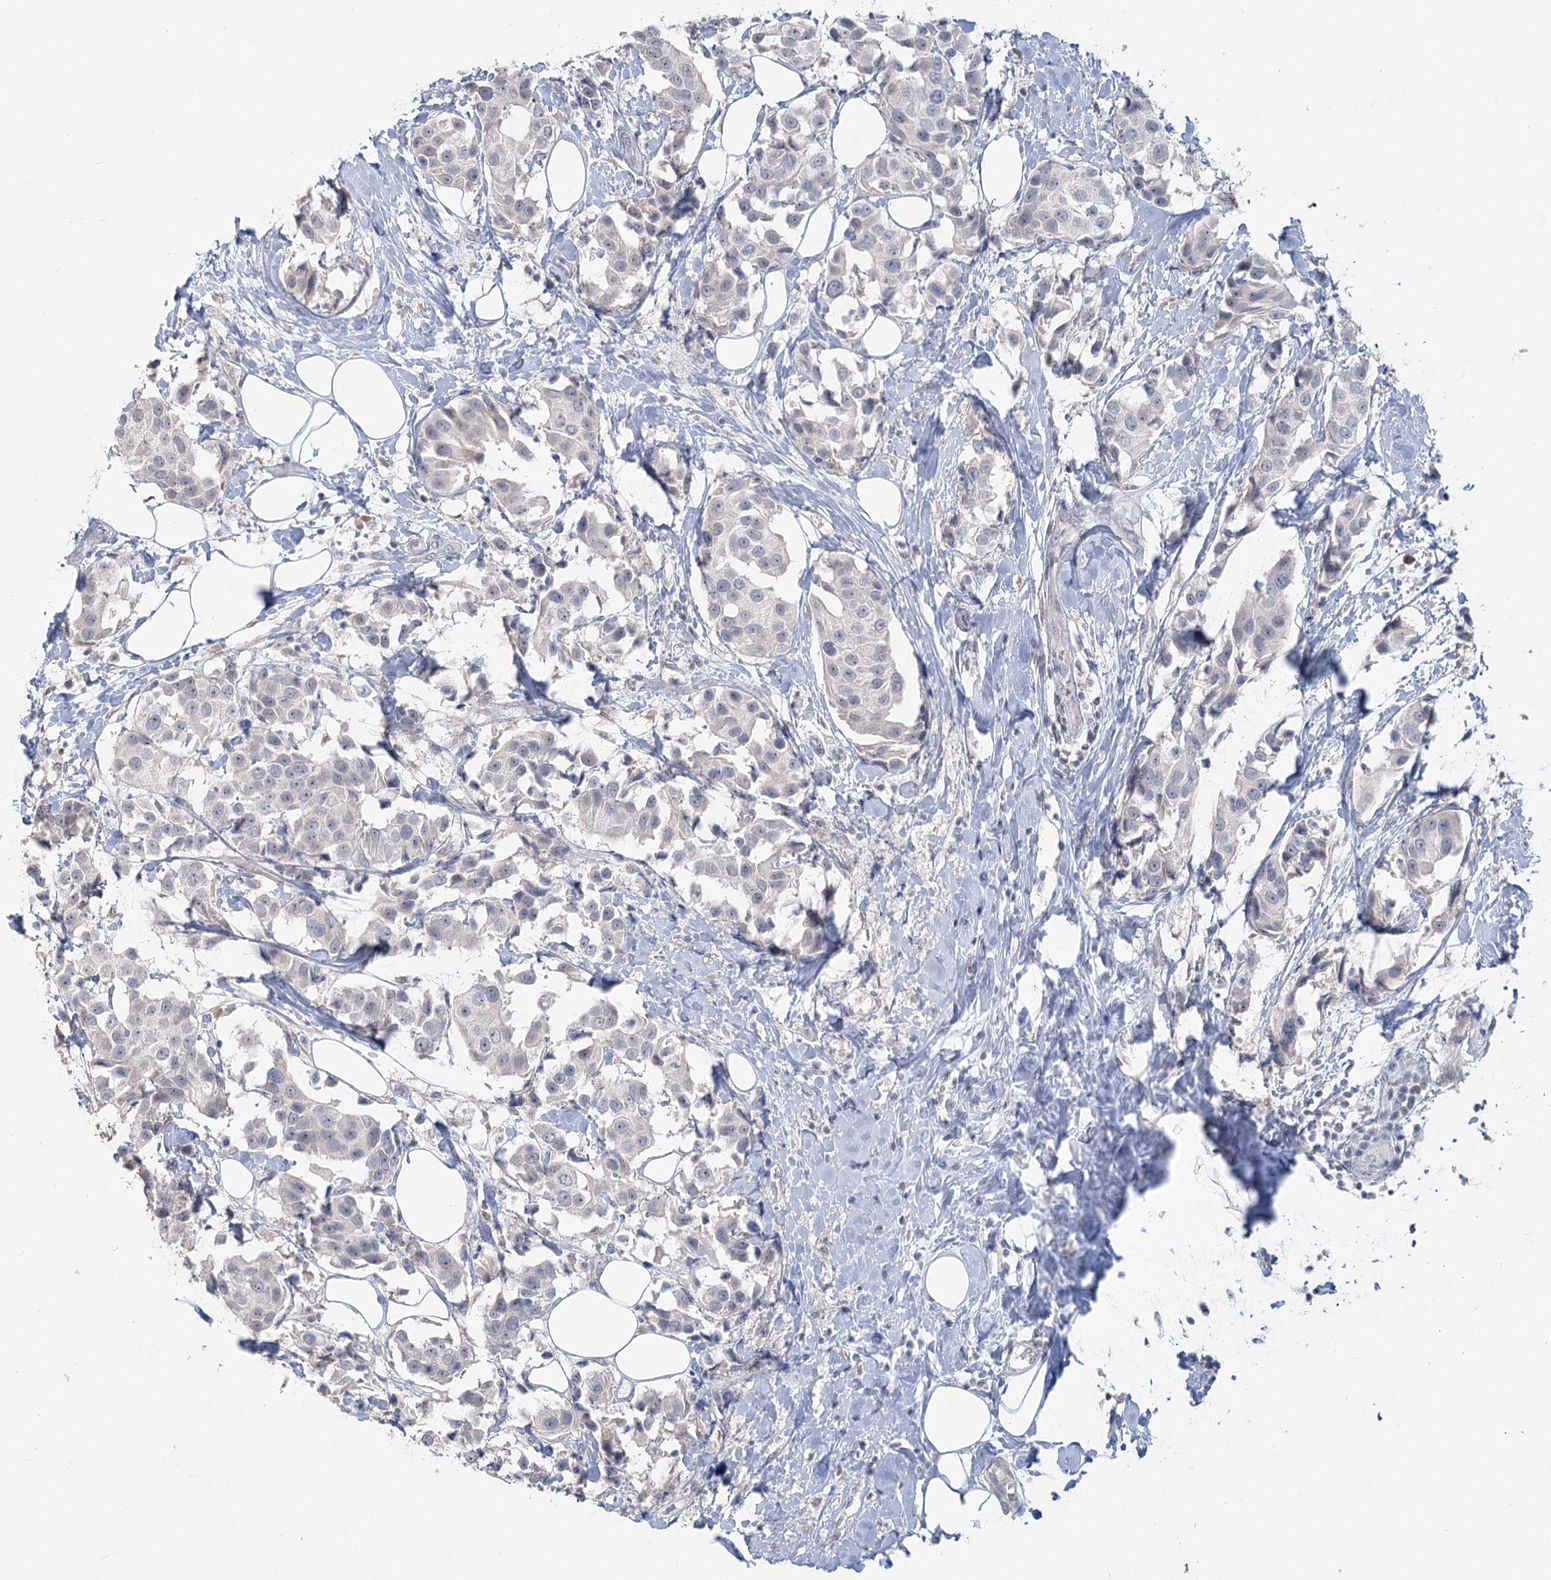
{"staining": {"intensity": "negative", "quantity": "none", "location": "none"}, "tissue": "breast cancer", "cell_type": "Tumor cells", "image_type": "cancer", "snomed": [{"axis": "morphology", "description": "Normal tissue, NOS"}, {"axis": "morphology", "description": "Duct carcinoma"}, {"axis": "topography", "description": "Breast"}], "caption": "This micrograph is of invasive ductal carcinoma (breast) stained with IHC to label a protein in brown with the nuclei are counter-stained blue. There is no positivity in tumor cells.", "gene": "SLC9A3", "patient": {"sex": "female", "age": 39}}